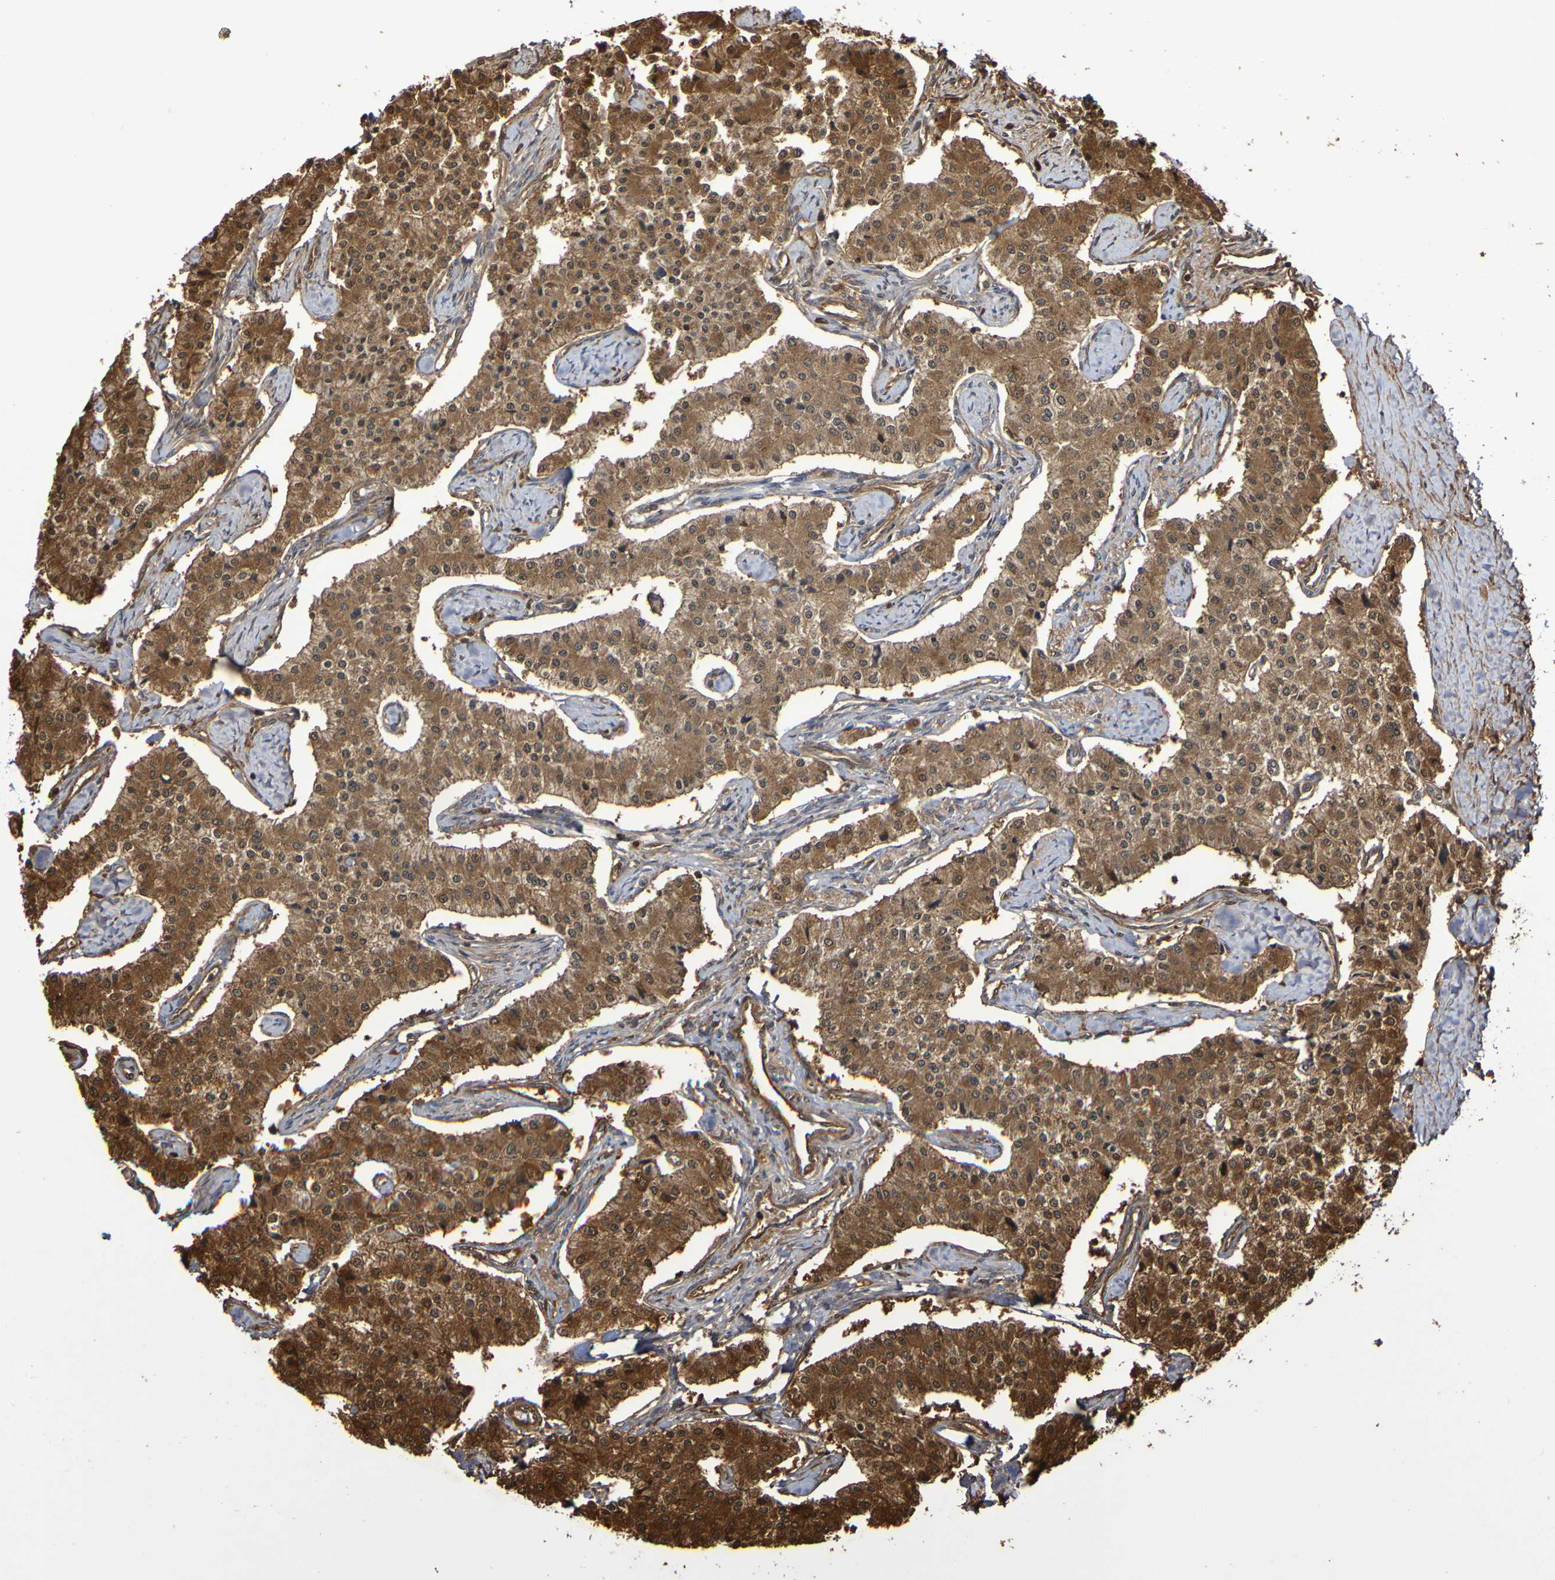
{"staining": {"intensity": "moderate", "quantity": ">75%", "location": "cytoplasmic/membranous,nuclear"}, "tissue": "carcinoid", "cell_type": "Tumor cells", "image_type": "cancer", "snomed": [{"axis": "morphology", "description": "Carcinoid, malignant, NOS"}, {"axis": "topography", "description": "Colon"}], "caption": "Protein staining by IHC displays moderate cytoplasmic/membranous and nuclear expression in approximately >75% of tumor cells in carcinoid.", "gene": "SERPINB6", "patient": {"sex": "female", "age": 52}}